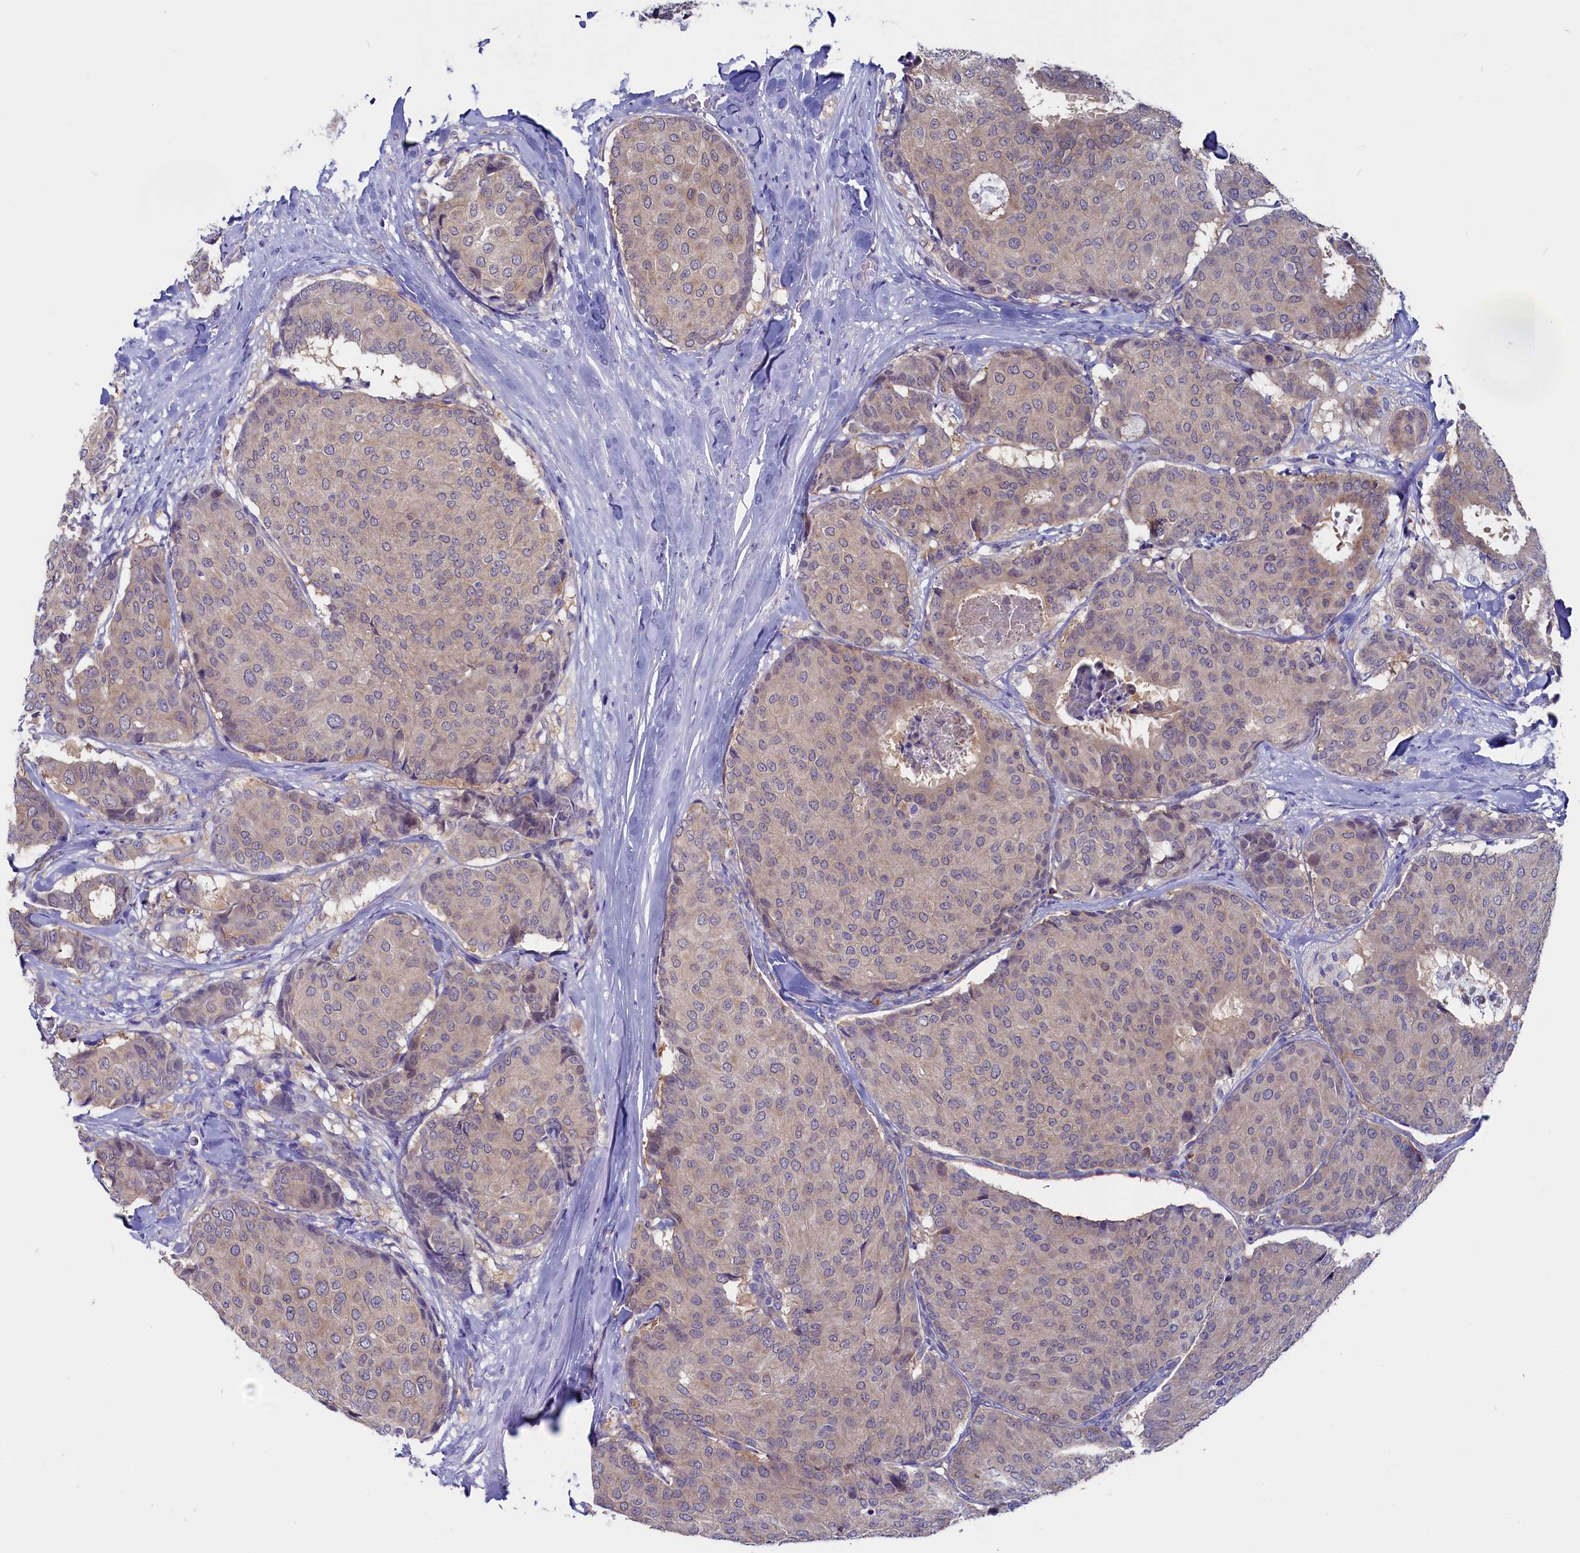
{"staining": {"intensity": "weak", "quantity": "<25%", "location": "cytoplasmic/membranous"}, "tissue": "breast cancer", "cell_type": "Tumor cells", "image_type": "cancer", "snomed": [{"axis": "morphology", "description": "Duct carcinoma"}, {"axis": "topography", "description": "Breast"}], "caption": "This micrograph is of breast invasive ductal carcinoma stained with immunohistochemistry to label a protein in brown with the nuclei are counter-stained blue. There is no positivity in tumor cells.", "gene": "CIAPIN1", "patient": {"sex": "female", "age": 75}}